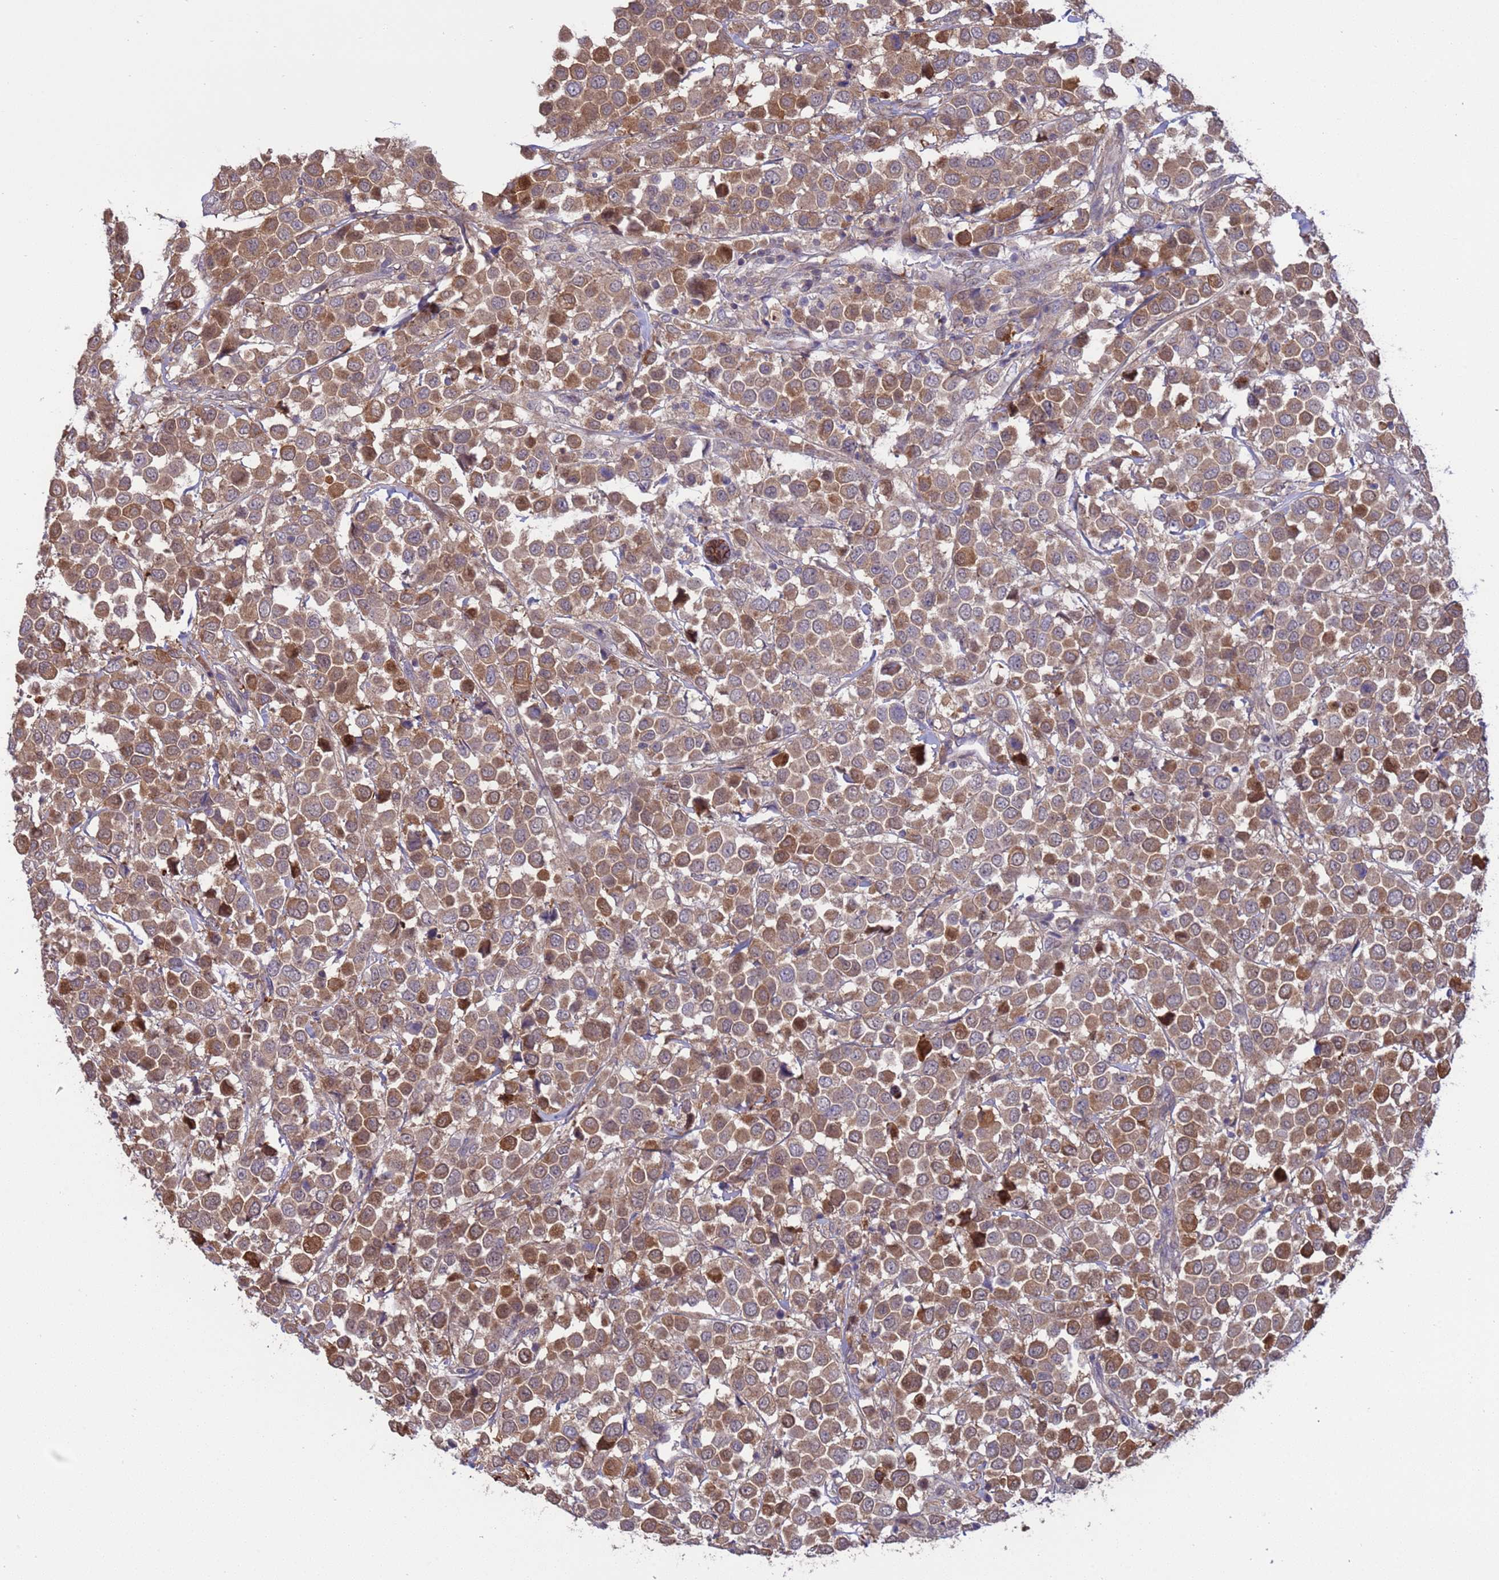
{"staining": {"intensity": "moderate", "quantity": ">75%", "location": "cytoplasmic/membranous"}, "tissue": "breast cancer", "cell_type": "Tumor cells", "image_type": "cancer", "snomed": [{"axis": "morphology", "description": "Duct carcinoma"}, {"axis": "topography", "description": "Breast"}], "caption": "IHC photomicrograph of breast cancer (infiltrating ductal carcinoma) stained for a protein (brown), which shows medium levels of moderate cytoplasmic/membranous staining in about >75% of tumor cells.", "gene": "GJA10", "patient": {"sex": "female", "age": 61}}